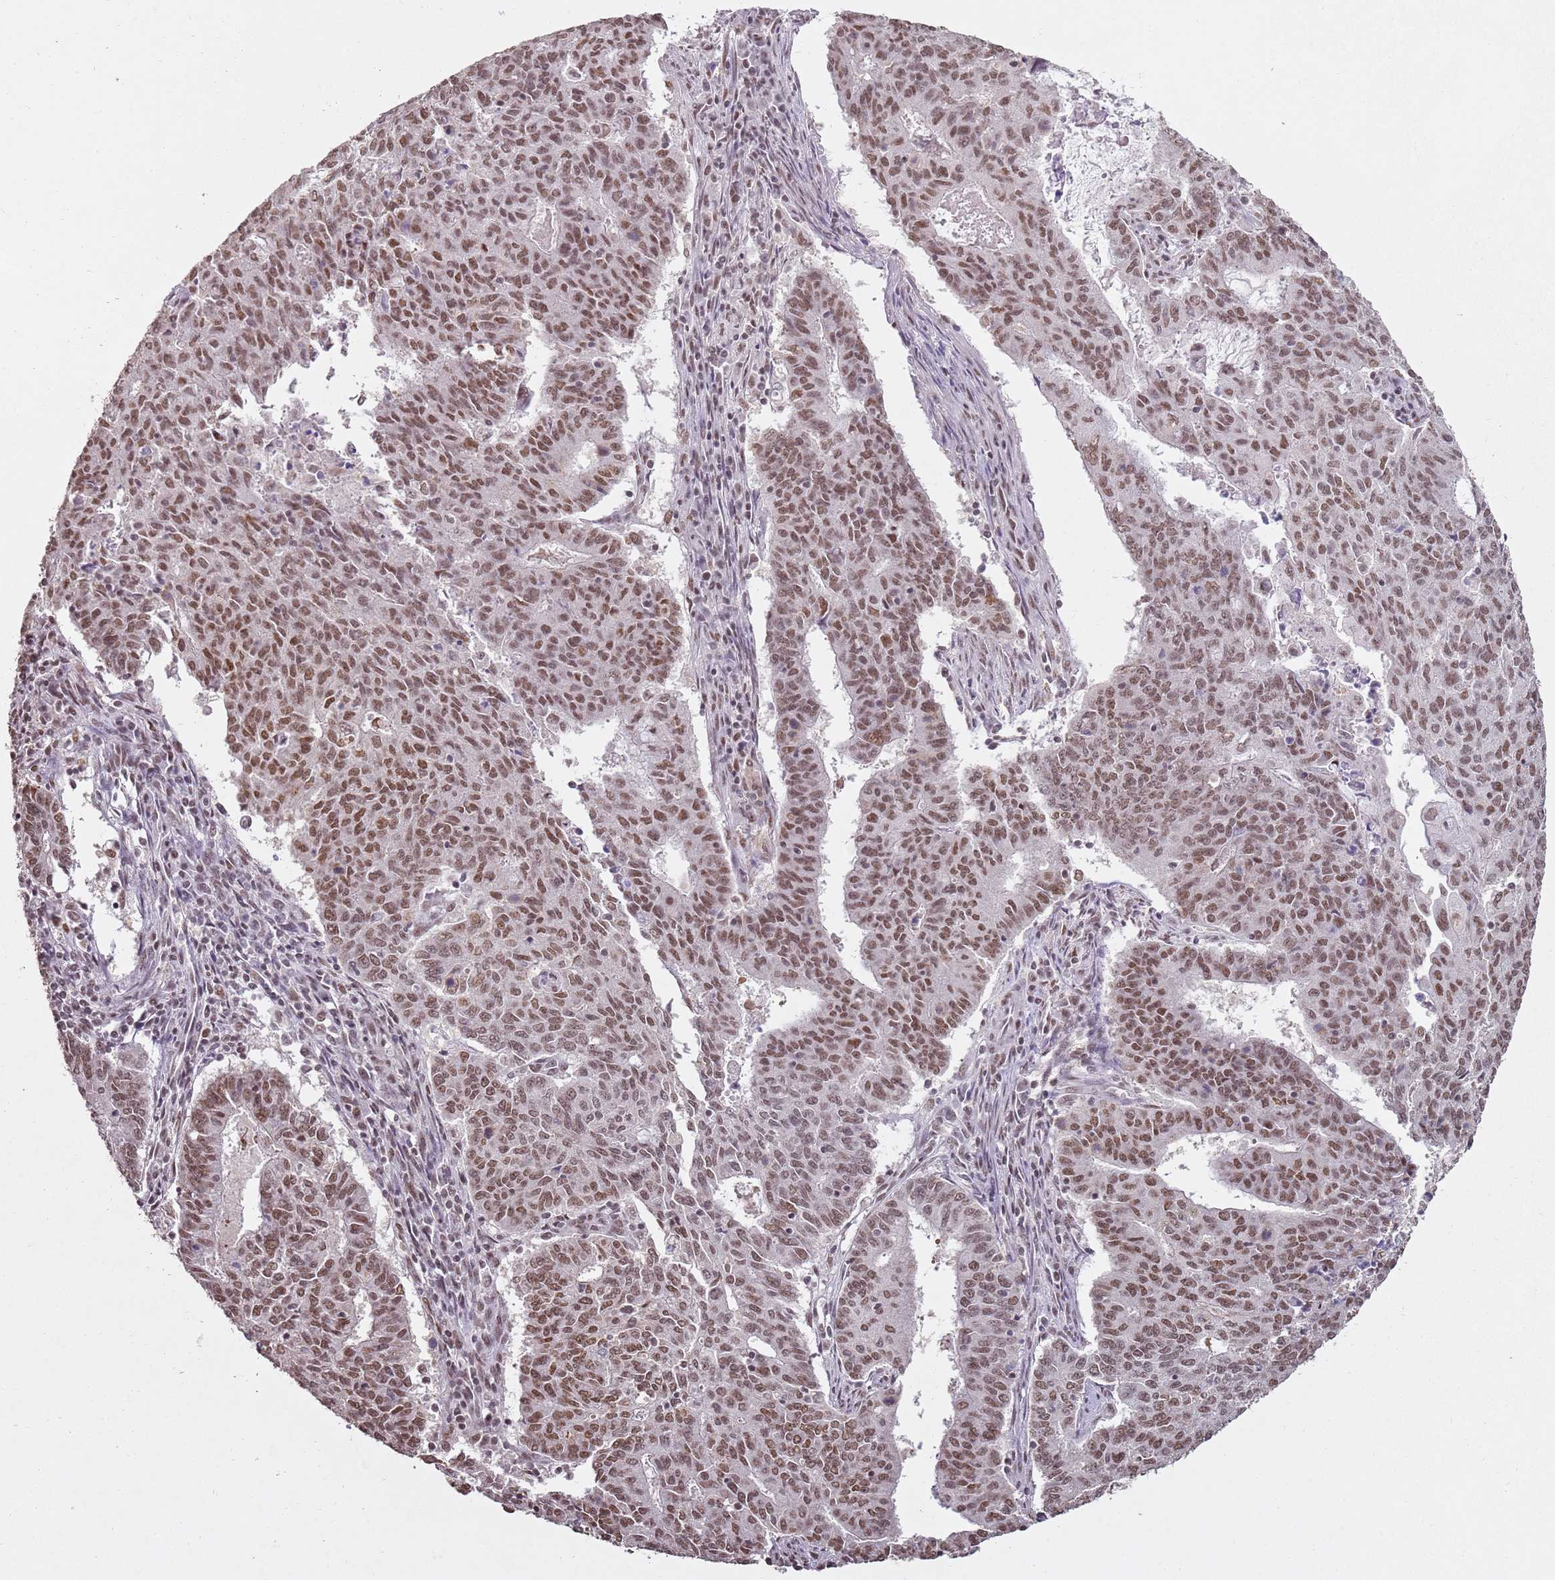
{"staining": {"intensity": "moderate", "quantity": "25%-75%", "location": "nuclear"}, "tissue": "endometrial cancer", "cell_type": "Tumor cells", "image_type": "cancer", "snomed": [{"axis": "morphology", "description": "Adenocarcinoma, NOS"}, {"axis": "topography", "description": "Endometrium"}], "caption": "Brown immunohistochemical staining in endometrial cancer displays moderate nuclear expression in approximately 25%-75% of tumor cells. The staining was performed using DAB (3,3'-diaminobenzidine) to visualize the protein expression in brown, while the nuclei were stained in blue with hematoxylin (Magnification: 20x).", "gene": "ARL14EP", "patient": {"sex": "female", "age": 59}}